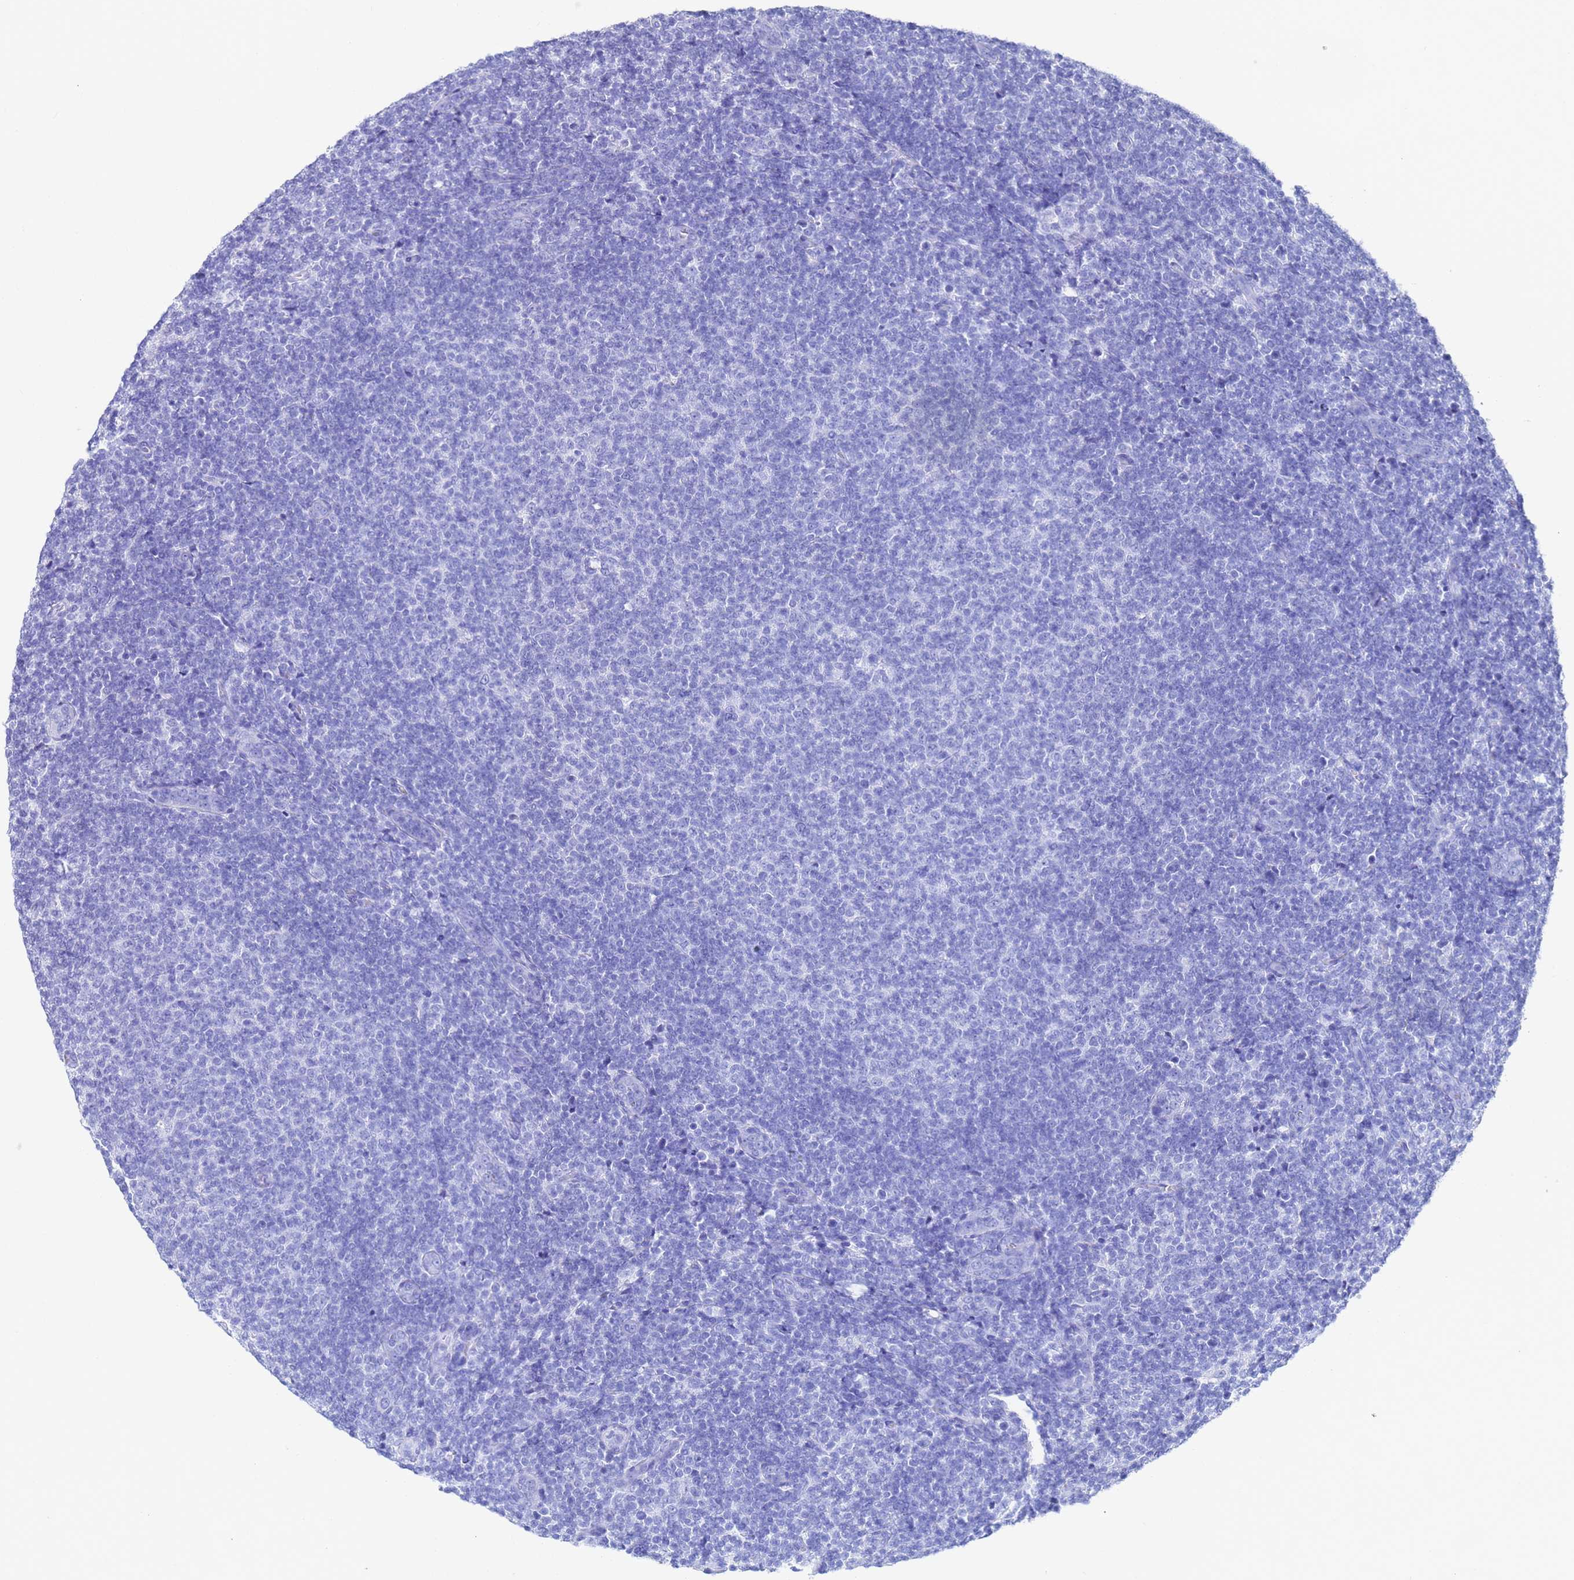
{"staining": {"intensity": "negative", "quantity": "none", "location": "none"}, "tissue": "lymphoma", "cell_type": "Tumor cells", "image_type": "cancer", "snomed": [{"axis": "morphology", "description": "Malignant lymphoma, non-Hodgkin's type, Low grade"}, {"axis": "topography", "description": "Lymph node"}], "caption": "Tumor cells show no significant protein expression in lymphoma. The staining was performed using DAB (3,3'-diaminobenzidine) to visualize the protein expression in brown, while the nuclei were stained in blue with hematoxylin (Magnification: 20x).", "gene": "C2orf72", "patient": {"sex": "male", "age": 66}}